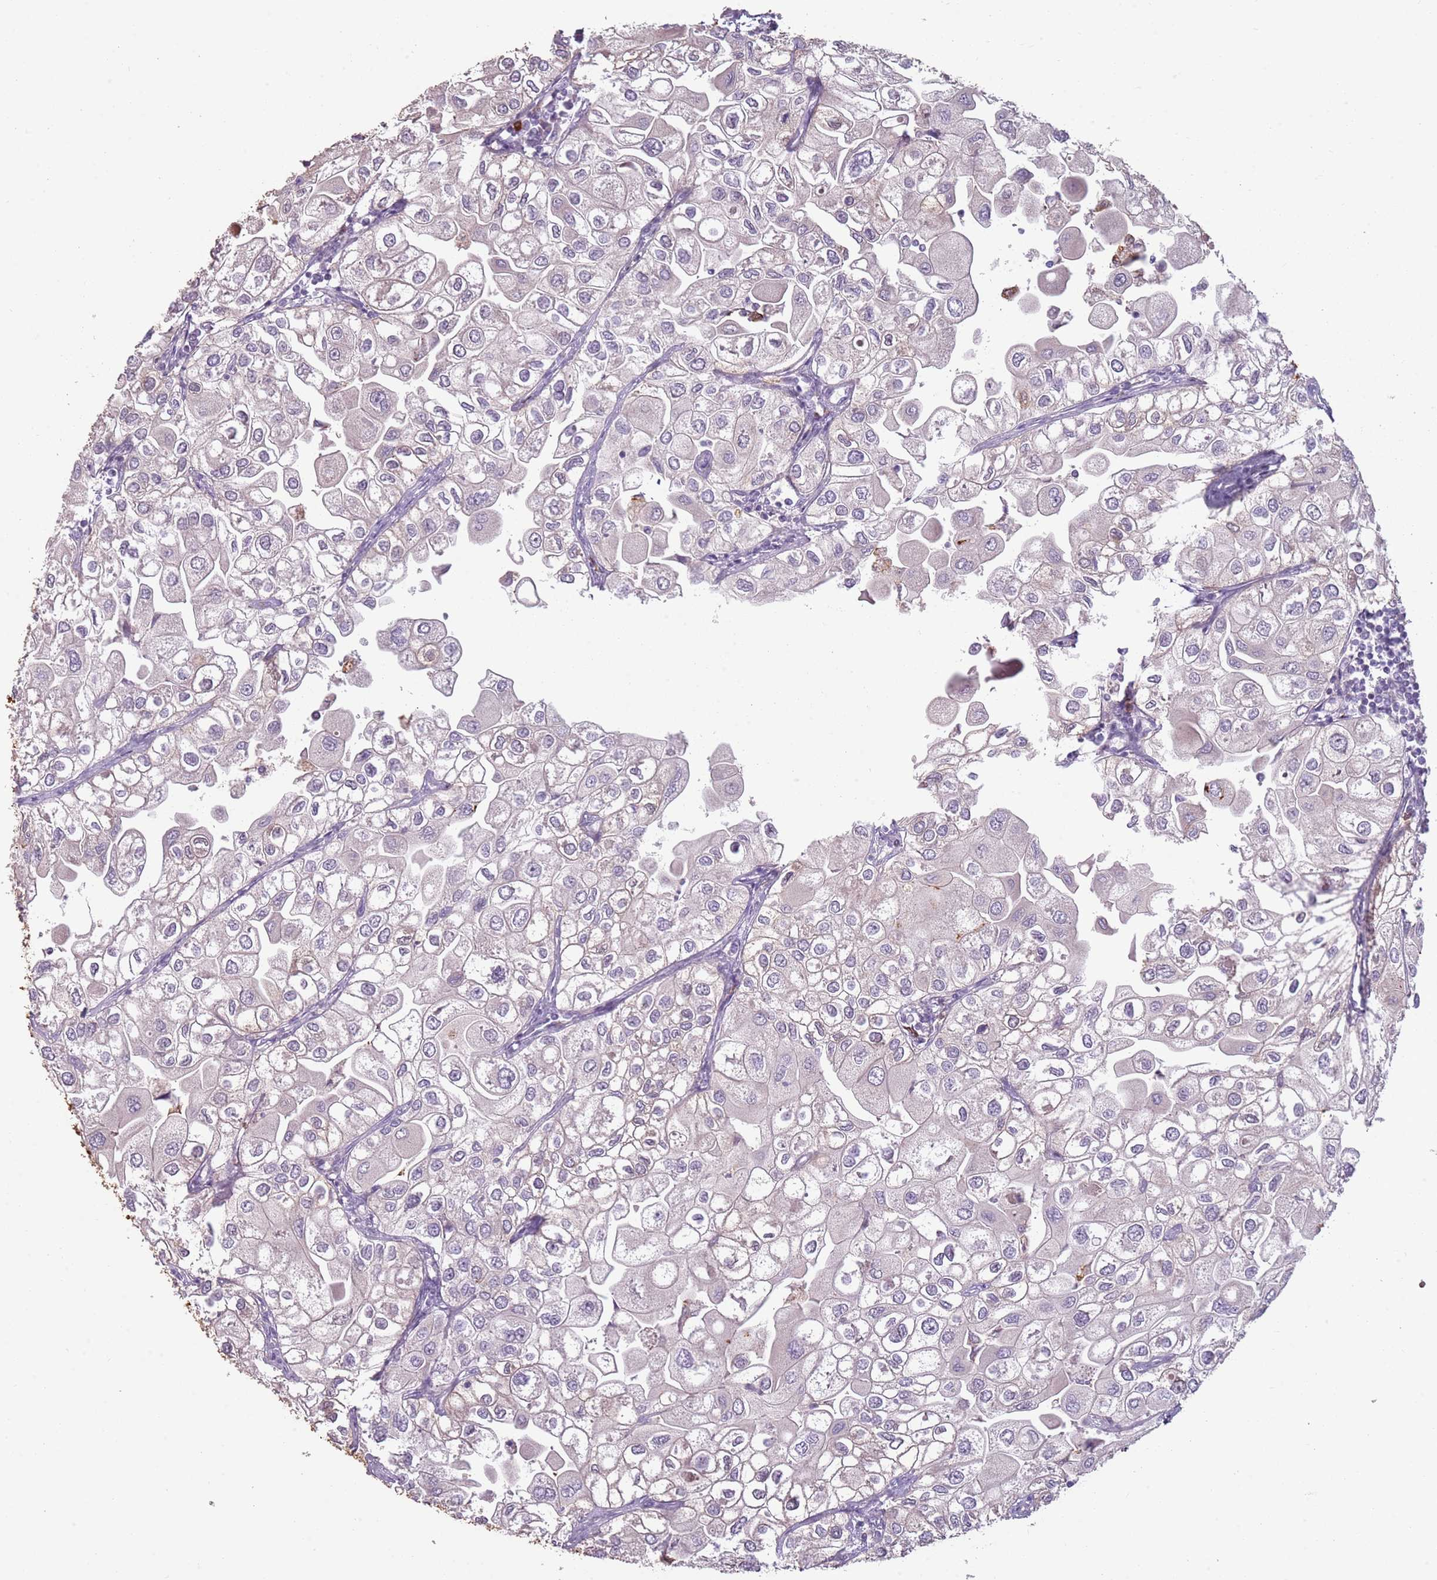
{"staining": {"intensity": "negative", "quantity": "none", "location": "none"}, "tissue": "urothelial cancer", "cell_type": "Tumor cells", "image_type": "cancer", "snomed": [{"axis": "morphology", "description": "Urothelial carcinoma, High grade"}, {"axis": "topography", "description": "Urinary bladder"}], "caption": "IHC of urothelial cancer shows no positivity in tumor cells. (DAB (3,3'-diaminobenzidine) immunohistochemistry visualized using brightfield microscopy, high magnification).", "gene": "SPAG4", "patient": {"sex": "male", "age": 64}}